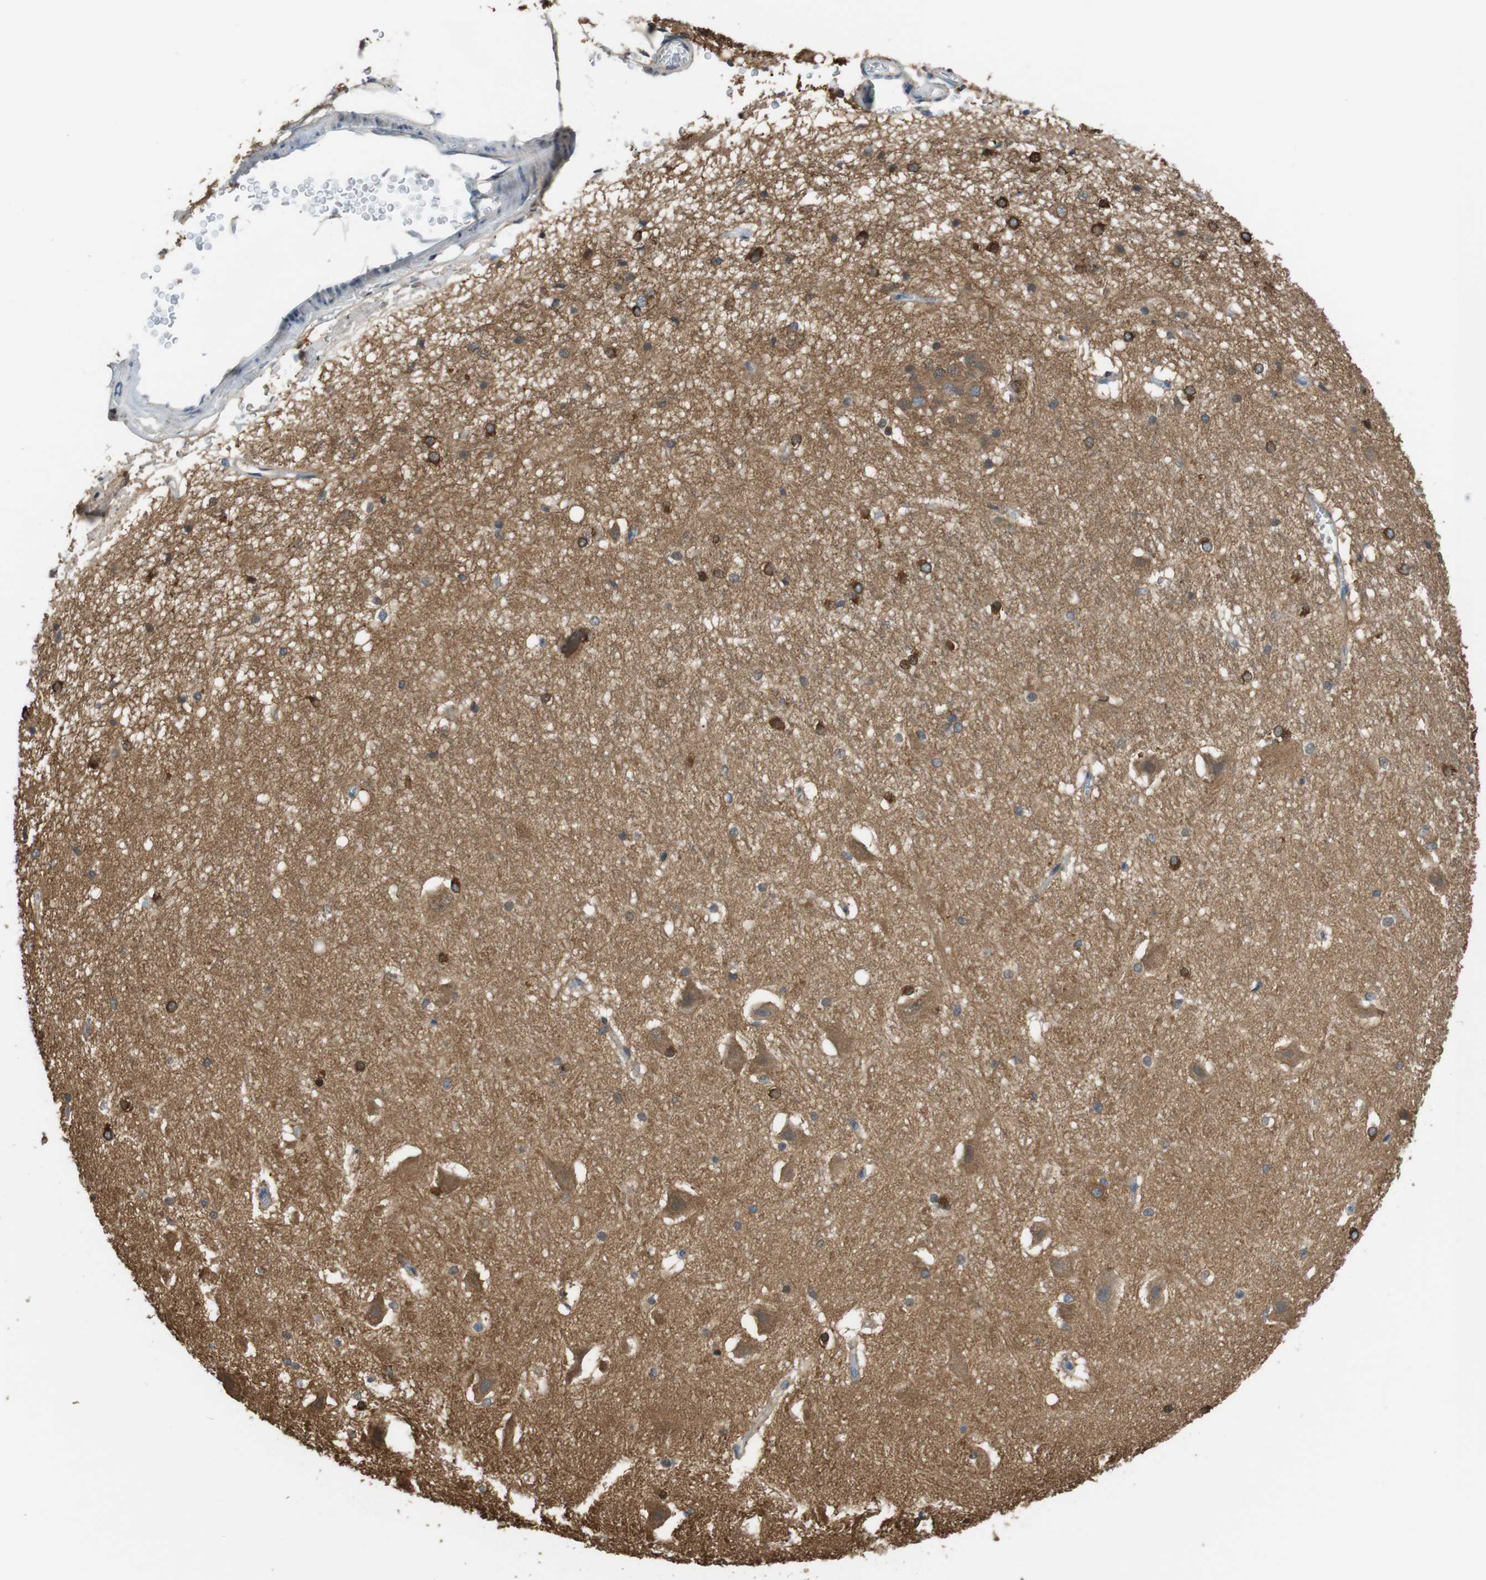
{"staining": {"intensity": "strong", "quantity": "25%-75%", "location": "cytoplasmic/membranous"}, "tissue": "hippocampus", "cell_type": "Glial cells", "image_type": "normal", "snomed": [{"axis": "morphology", "description": "Normal tissue, NOS"}, {"axis": "topography", "description": "Hippocampus"}], "caption": "Immunohistochemical staining of benign human hippocampus demonstrates 25%-75% levels of strong cytoplasmic/membranous protein expression in about 25%-75% of glial cells.", "gene": "PCDH10", "patient": {"sex": "female", "age": 19}}